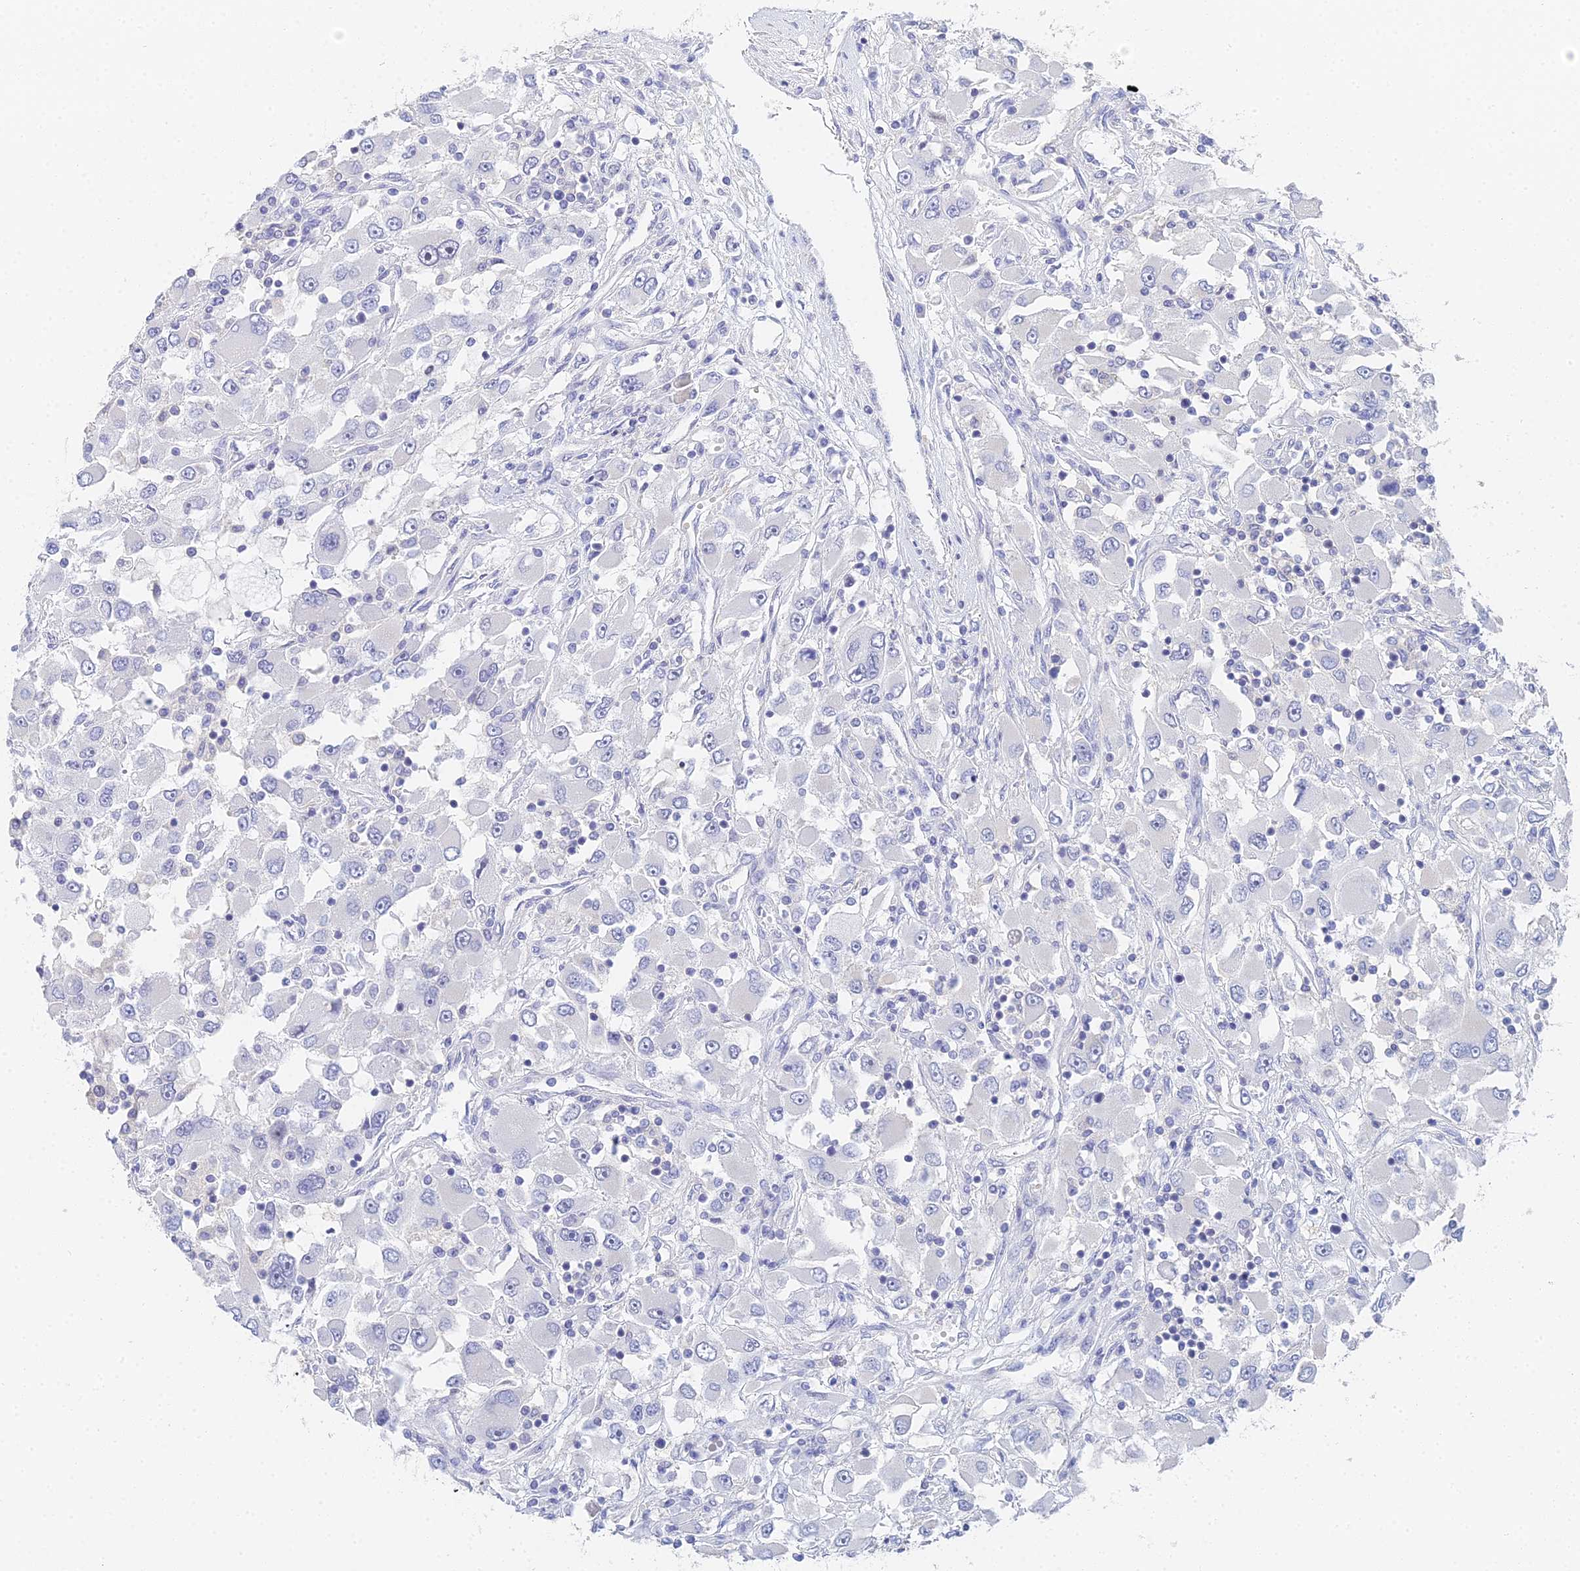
{"staining": {"intensity": "negative", "quantity": "none", "location": "none"}, "tissue": "renal cancer", "cell_type": "Tumor cells", "image_type": "cancer", "snomed": [{"axis": "morphology", "description": "Adenocarcinoma, NOS"}, {"axis": "topography", "description": "Kidney"}], "caption": "Immunohistochemical staining of adenocarcinoma (renal) shows no significant staining in tumor cells. Nuclei are stained in blue.", "gene": "MCM2", "patient": {"sex": "female", "age": 52}}